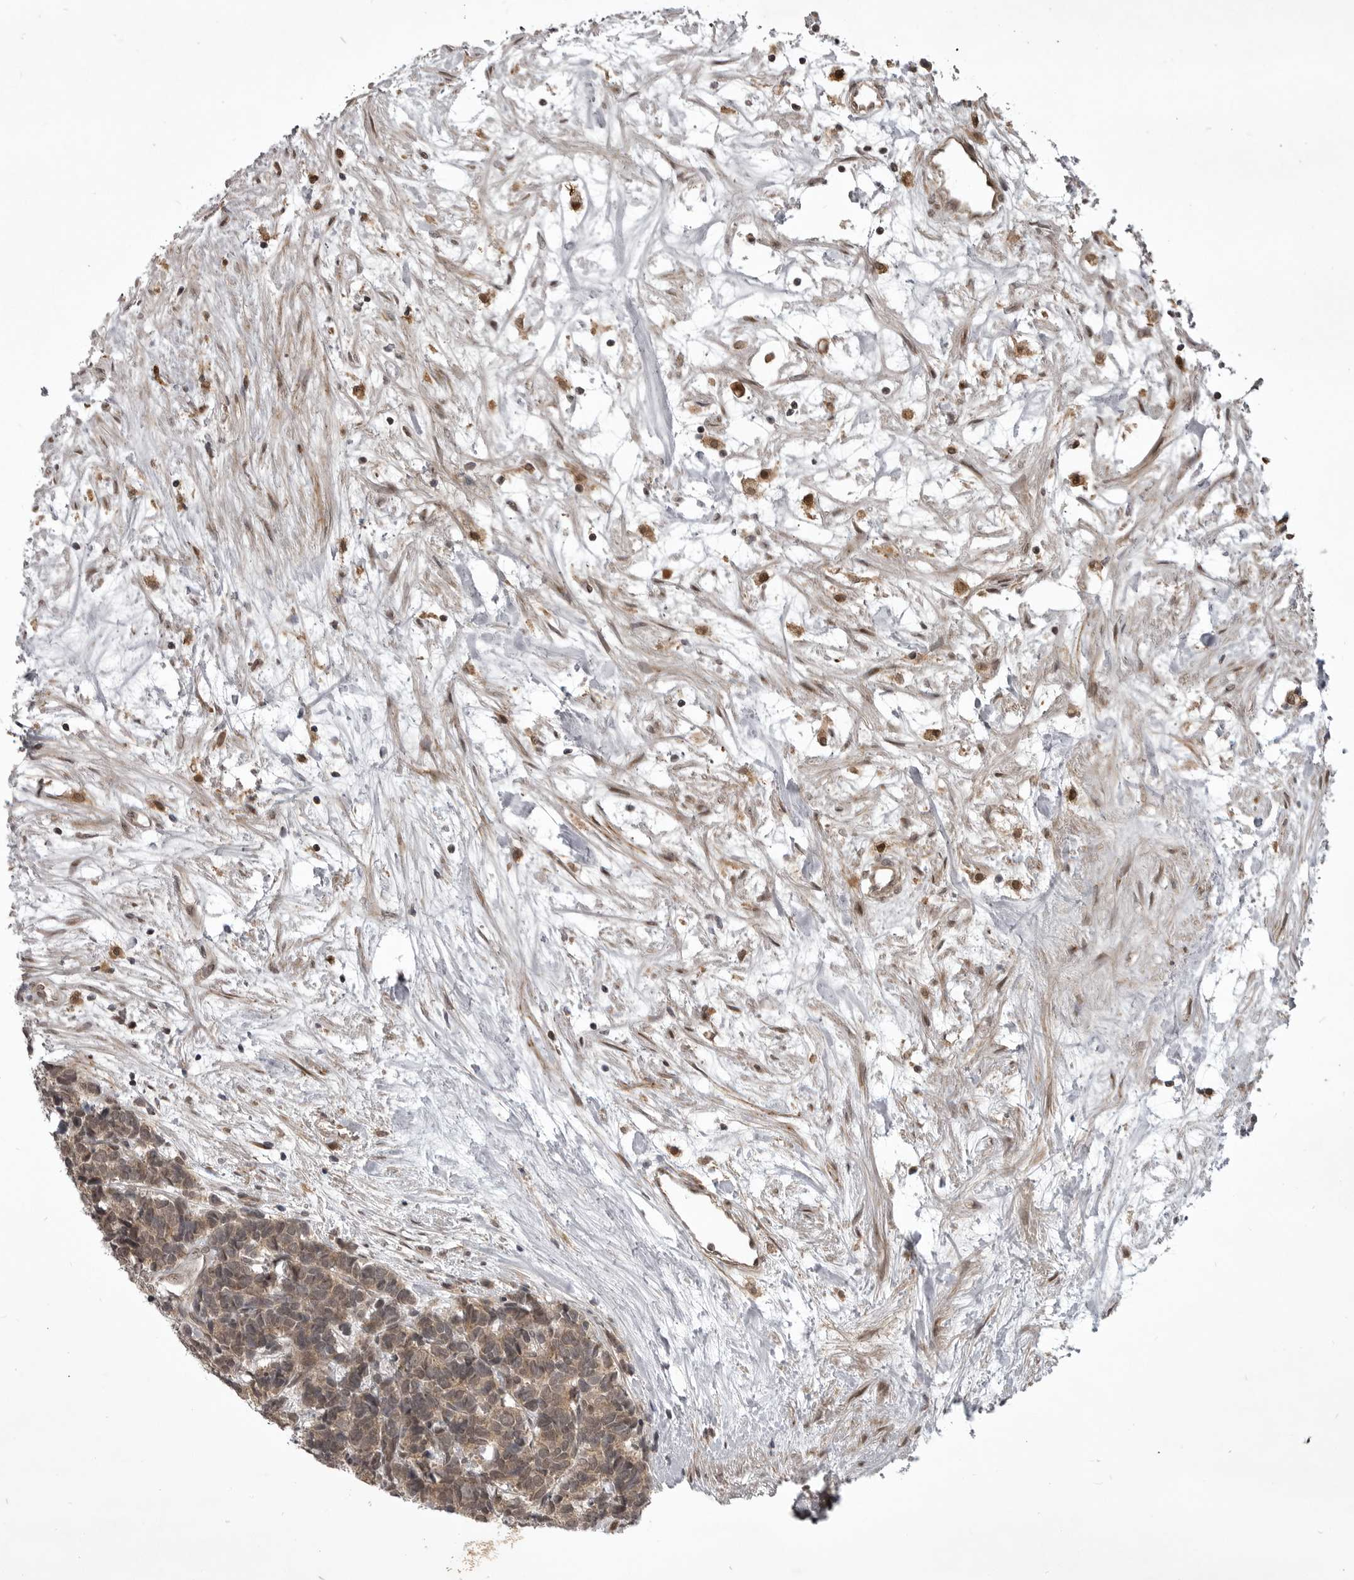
{"staining": {"intensity": "weak", "quantity": ">75%", "location": "cytoplasmic/membranous"}, "tissue": "carcinoid", "cell_type": "Tumor cells", "image_type": "cancer", "snomed": [{"axis": "morphology", "description": "Carcinoma, NOS"}, {"axis": "morphology", "description": "Carcinoid, malignant, NOS"}, {"axis": "topography", "description": "Urinary bladder"}], "caption": "This photomicrograph demonstrates carcinoid stained with immunohistochemistry to label a protein in brown. The cytoplasmic/membranous of tumor cells show weak positivity for the protein. Nuclei are counter-stained blue.", "gene": "SNX16", "patient": {"sex": "male", "age": 57}}